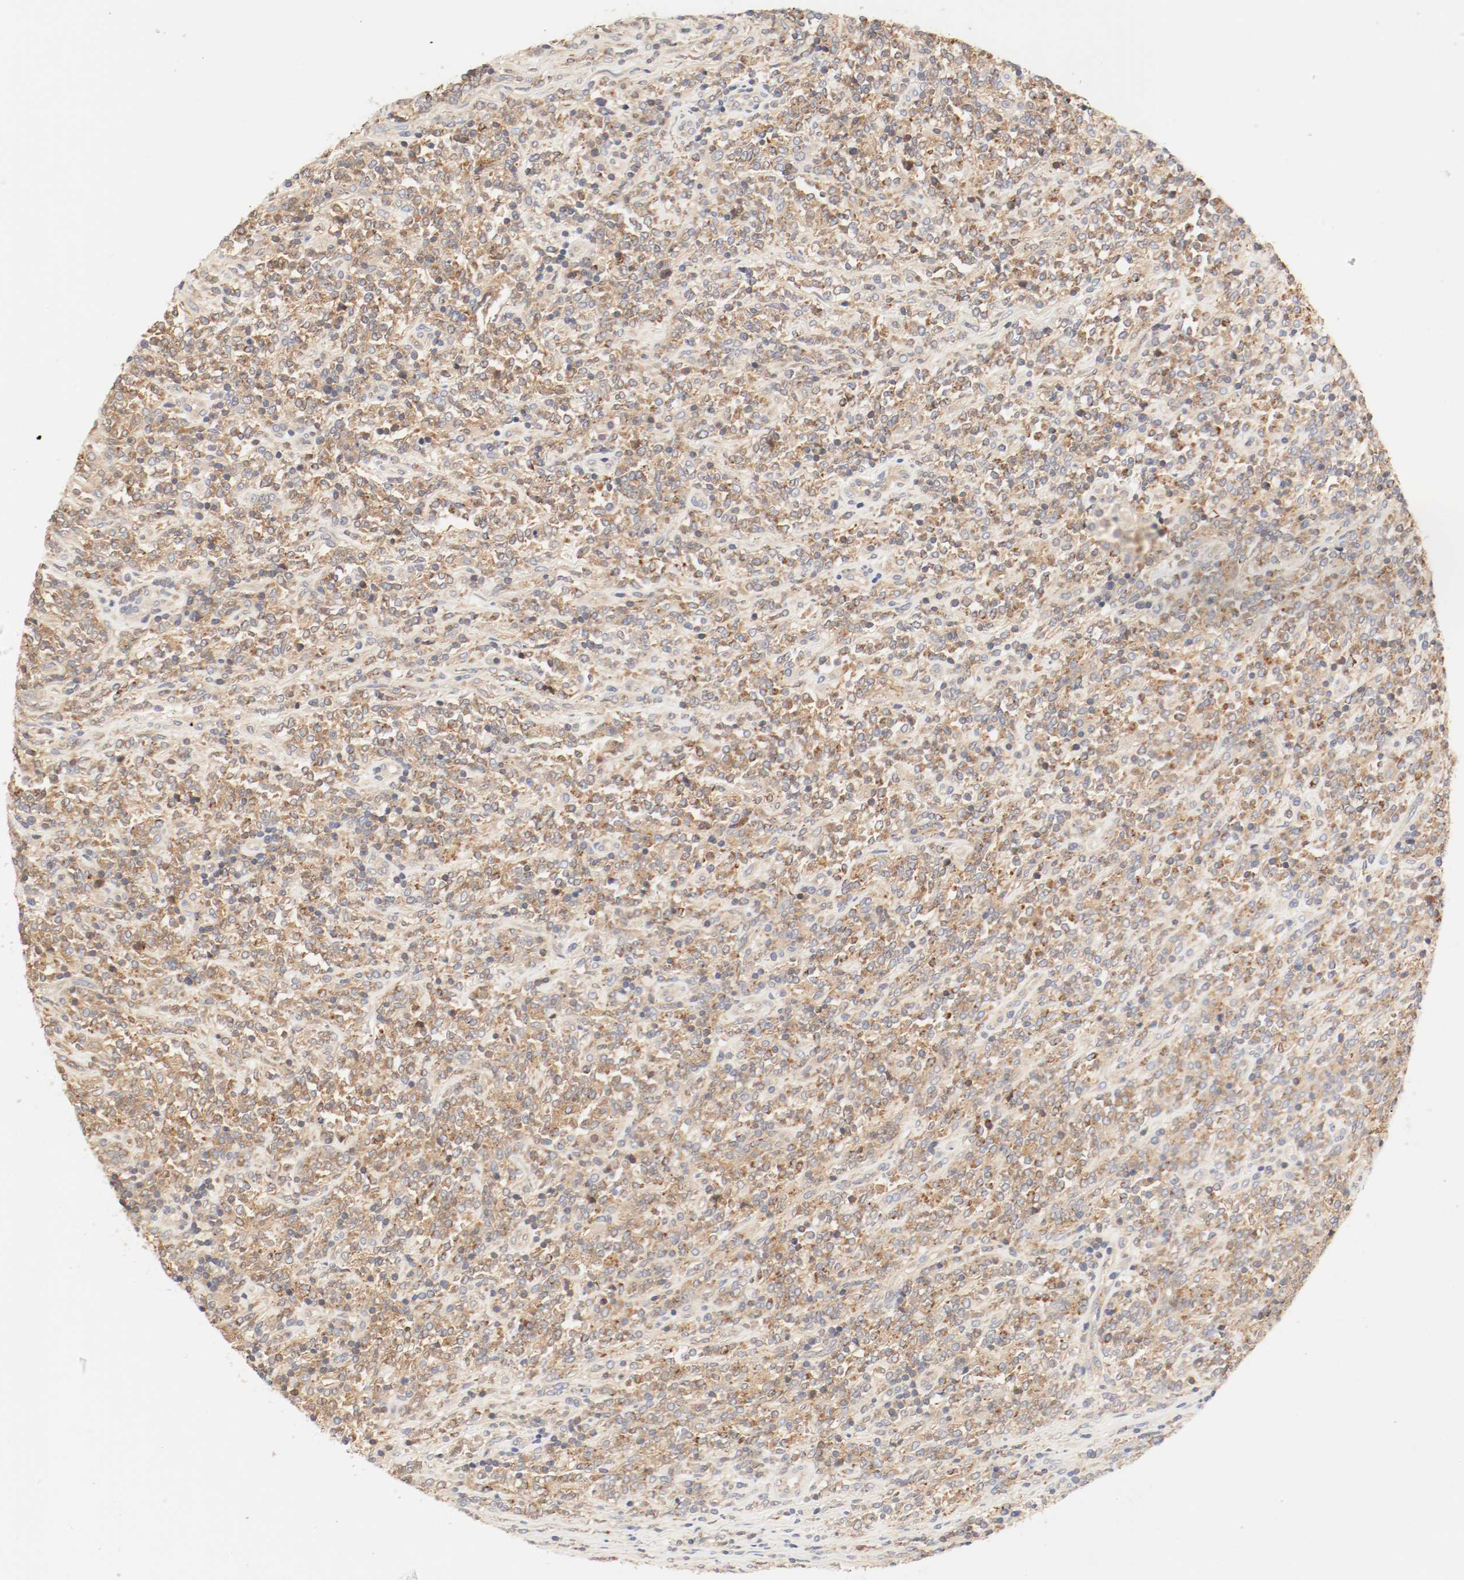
{"staining": {"intensity": "moderate", "quantity": ">75%", "location": "cytoplasmic/membranous"}, "tissue": "lymphoma", "cell_type": "Tumor cells", "image_type": "cancer", "snomed": [{"axis": "morphology", "description": "Malignant lymphoma, non-Hodgkin's type, High grade"}, {"axis": "topography", "description": "Soft tissue"}], "caption": "IHC of high-grade malignant lymphoma, non-Hodgkin's type shows medium levels of moderate cytoplasmic/membranous staining in about >75% of tumor cells.", "gene": "GIT1", "patient": {"sex": "male", "age": 18}}